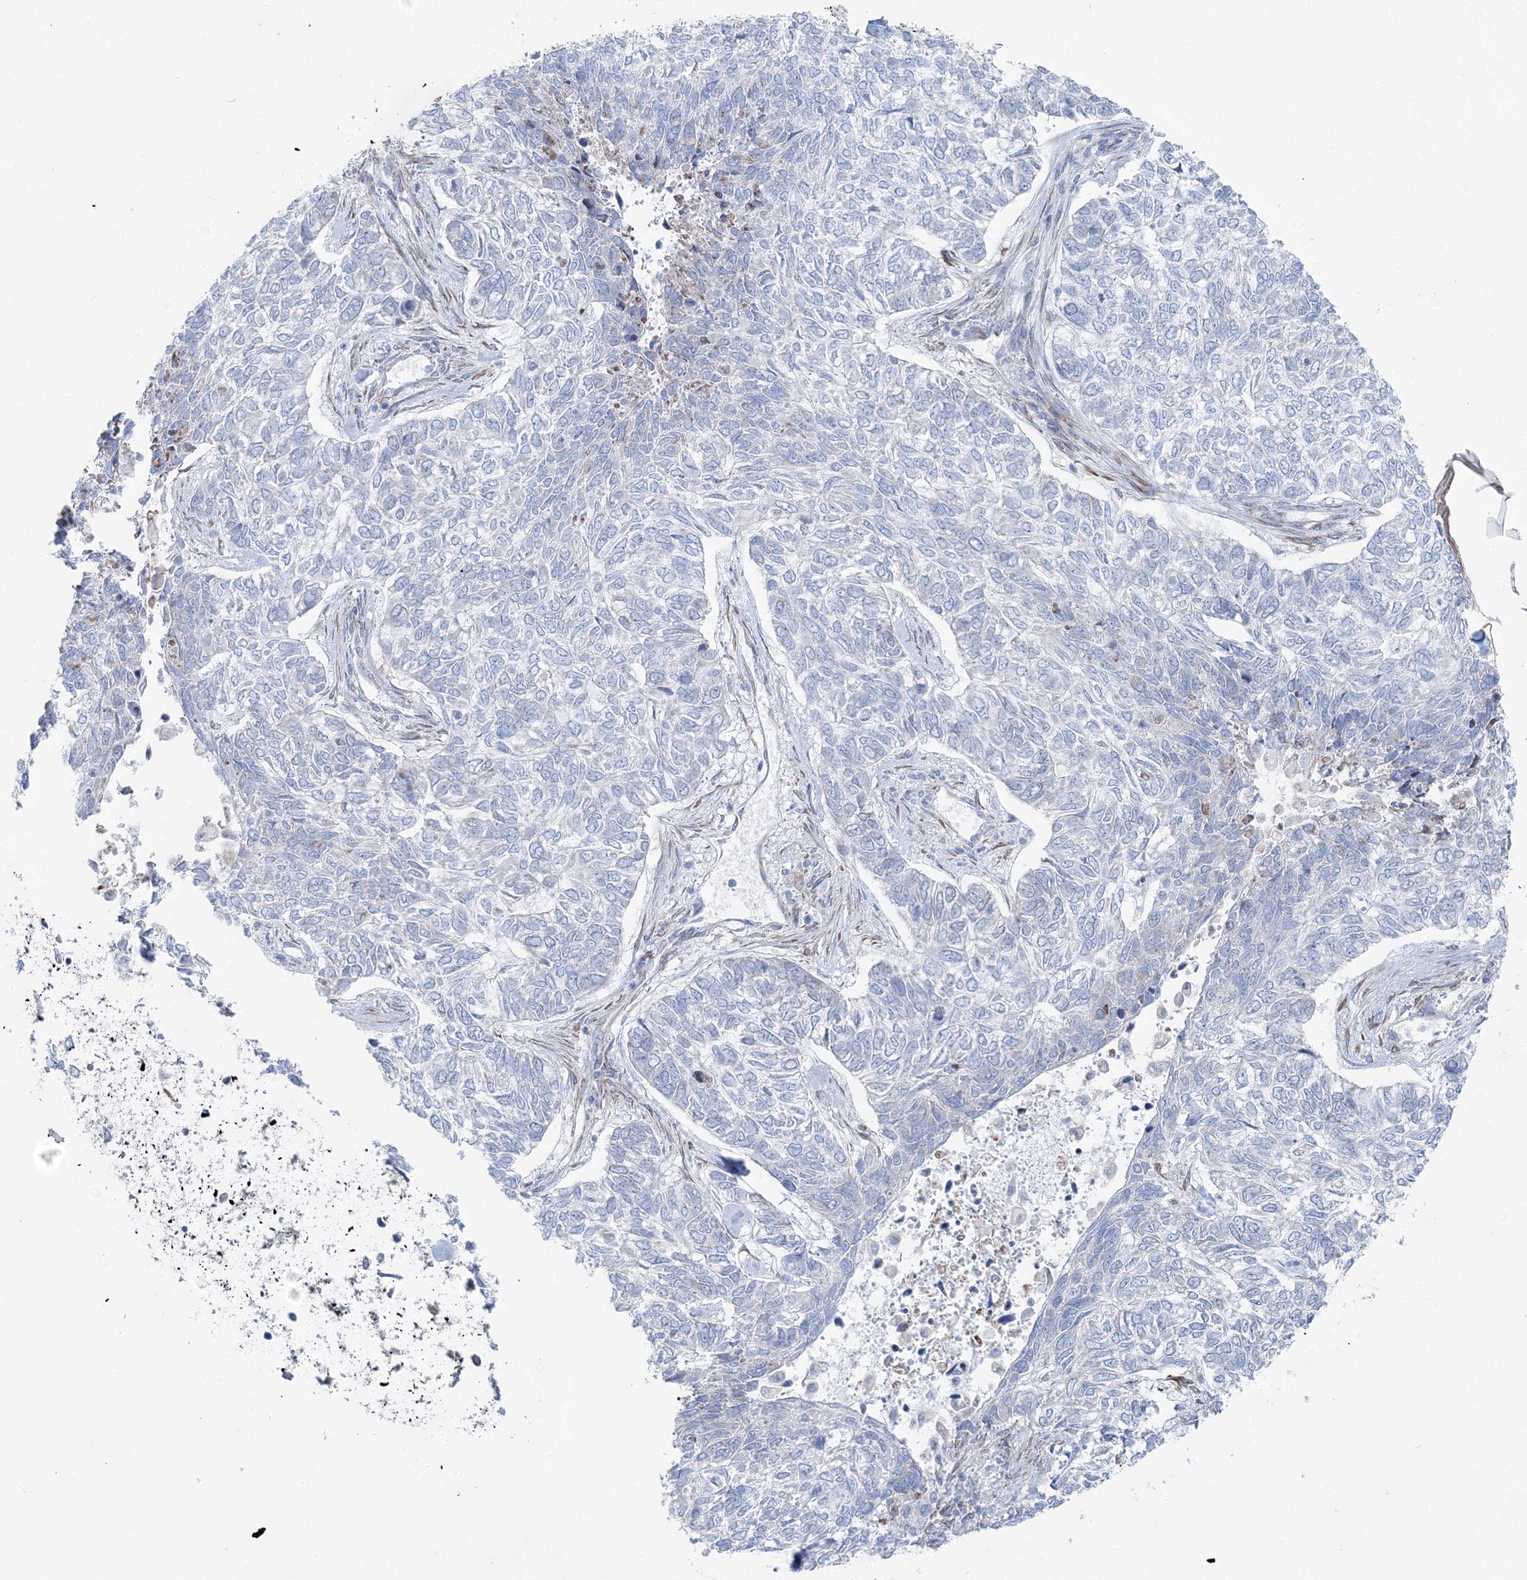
{"staining": {"intensity": "negative", "quantity": "none", "location": "none"}, "tissue": "skin cancer", "cell_type": "Tumor cells", "image_type": "cancer", "snomed": [{"axis": "morphology", "description": "Basal cell carcinoma"}, {"axis": "topography", "description": "Skin"}], "caption": "IHC of skin cancer (basal cell carcinoma) displays no expression in tumor cells.", "gene": "RCN1", "patient": {"sex": "female", "age": 65}}